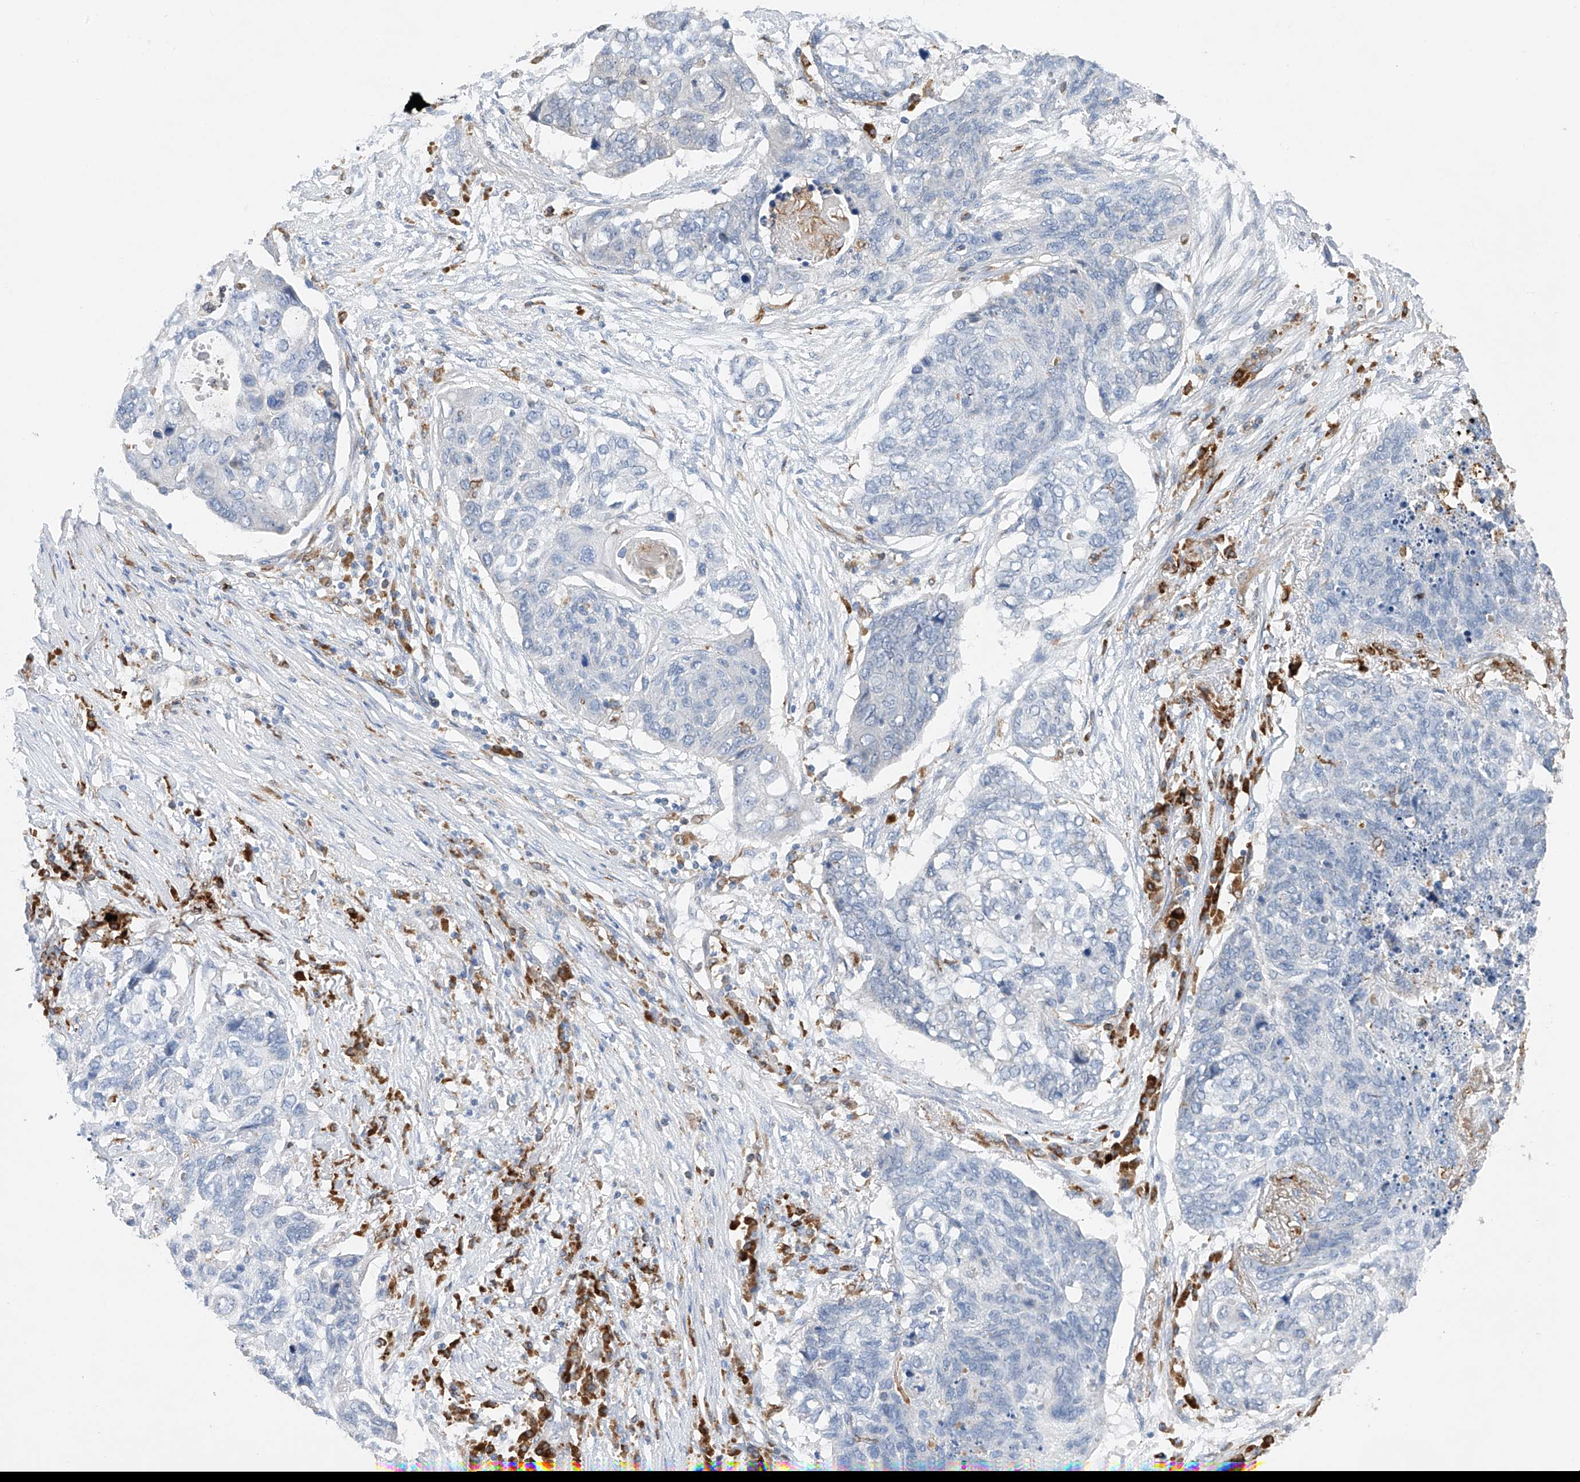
{"staining": {"intensity": "negative", "quantity": "none", "location": "none"}, "tissue": "lung cancer", "cell_type": "Tumor cells", "image_type": "cancer", "snomed": [{"axis": "morphology", "description": "Squamous cell carcinoma, NOS"}, {"axis": "topography", "description": "Lung"}], "caption": "Tumor cells show no significant protein positivity in lung squamous cell carcinoma.", "gene": "TBXAS1", "patient": {"sex": "female", "age": 63}}